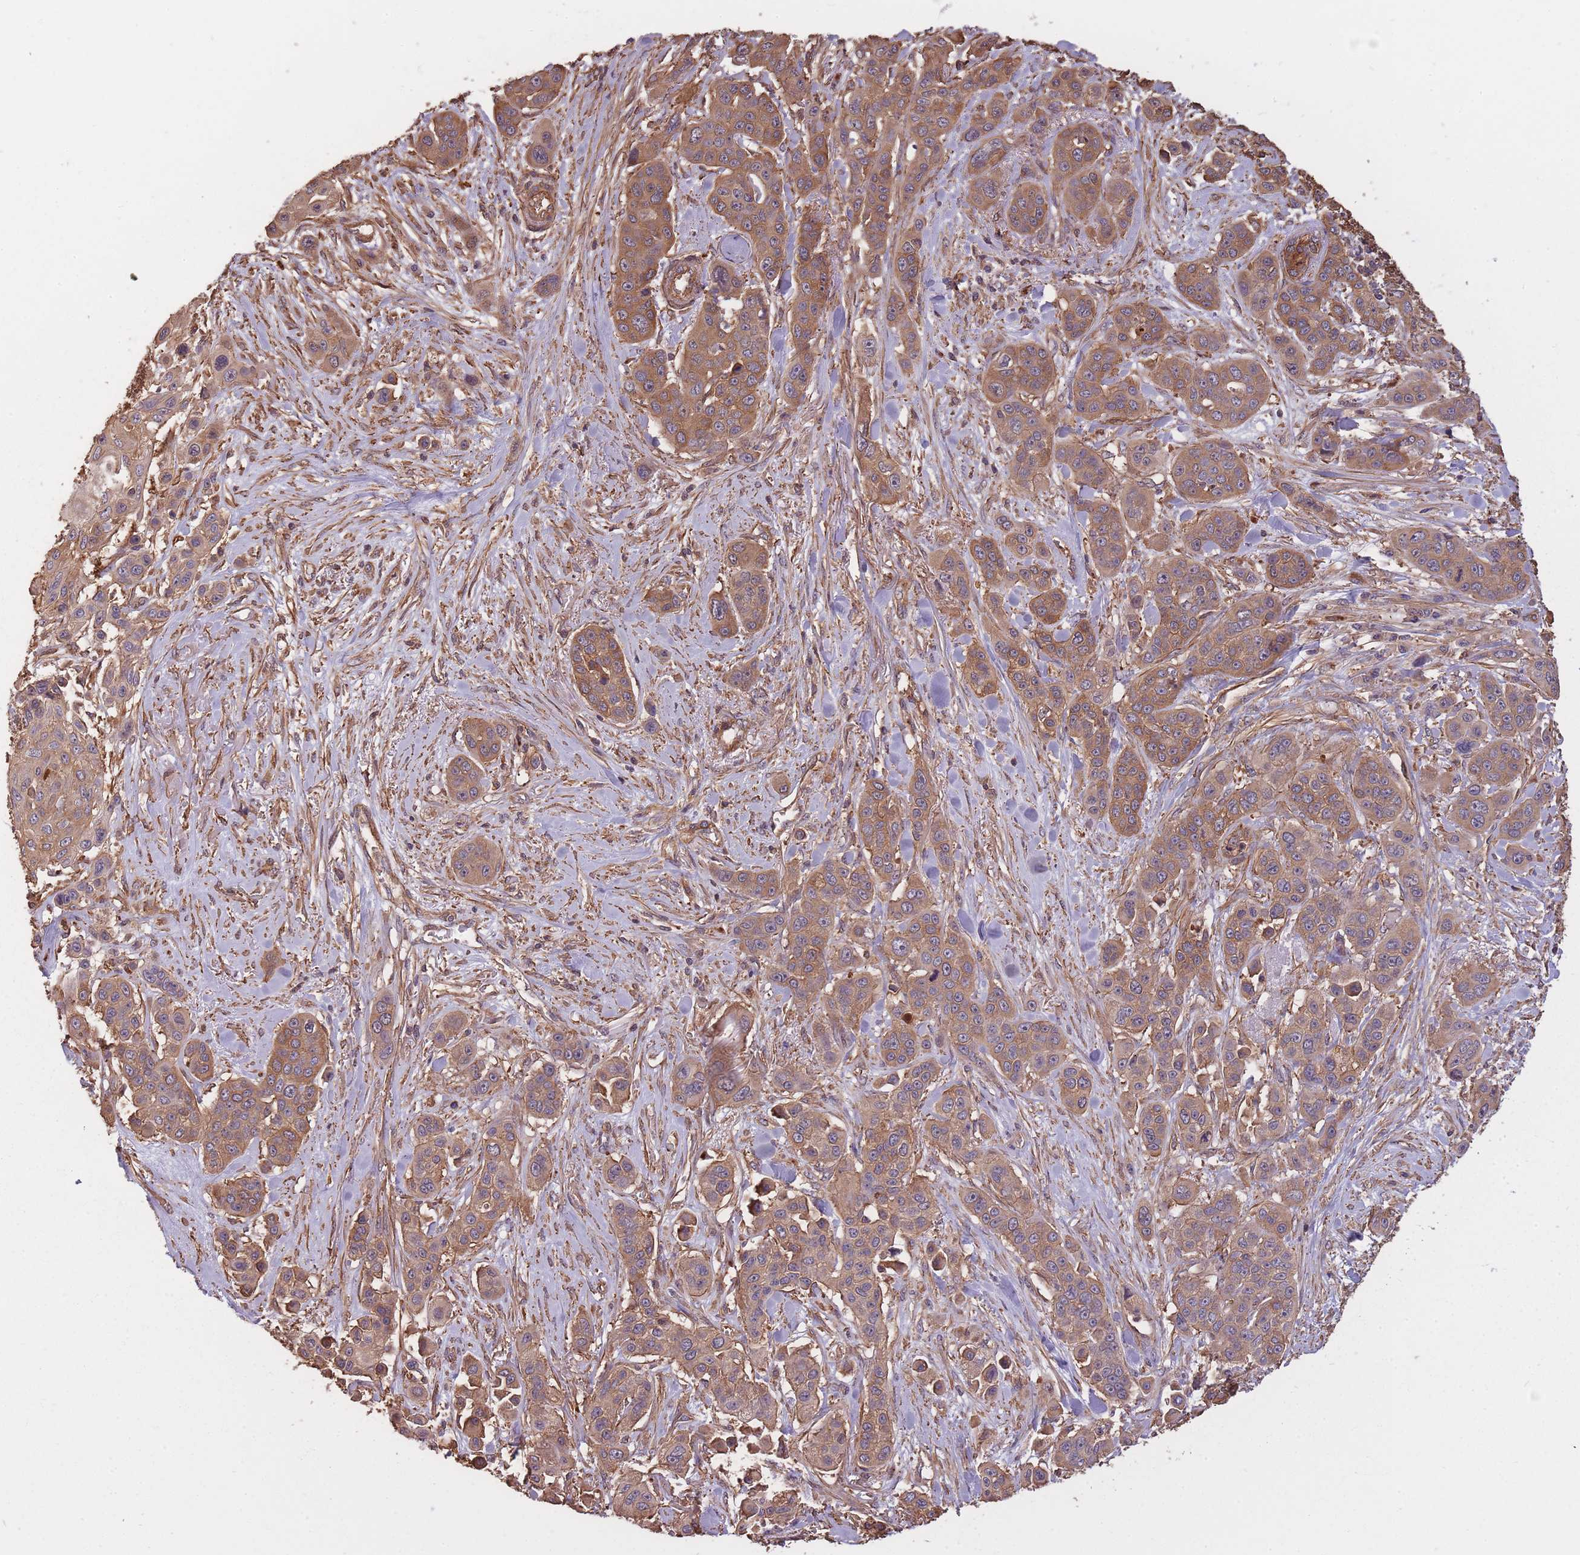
{"staining": {"intensity": "moderate", "quantity": ">75%", "location": "cytoplasmic/membranous"}, "tissue": "skin cancer", "cell_type": "Tumor cells", "image_type": "cancer", "snomed": [{"axis": "morphology", "description": "Squamous cell carcinoma, NOS"}, {"axis": "topography", "description": "Skin"}], "caption": "A brown stain shows moderate cytoplasmic/membranous staining of a protein in squamous cell carcinoma (skin) tumor cells.", "gene": "ARMH3", "patient": {"sex": "male", "age": 67}}